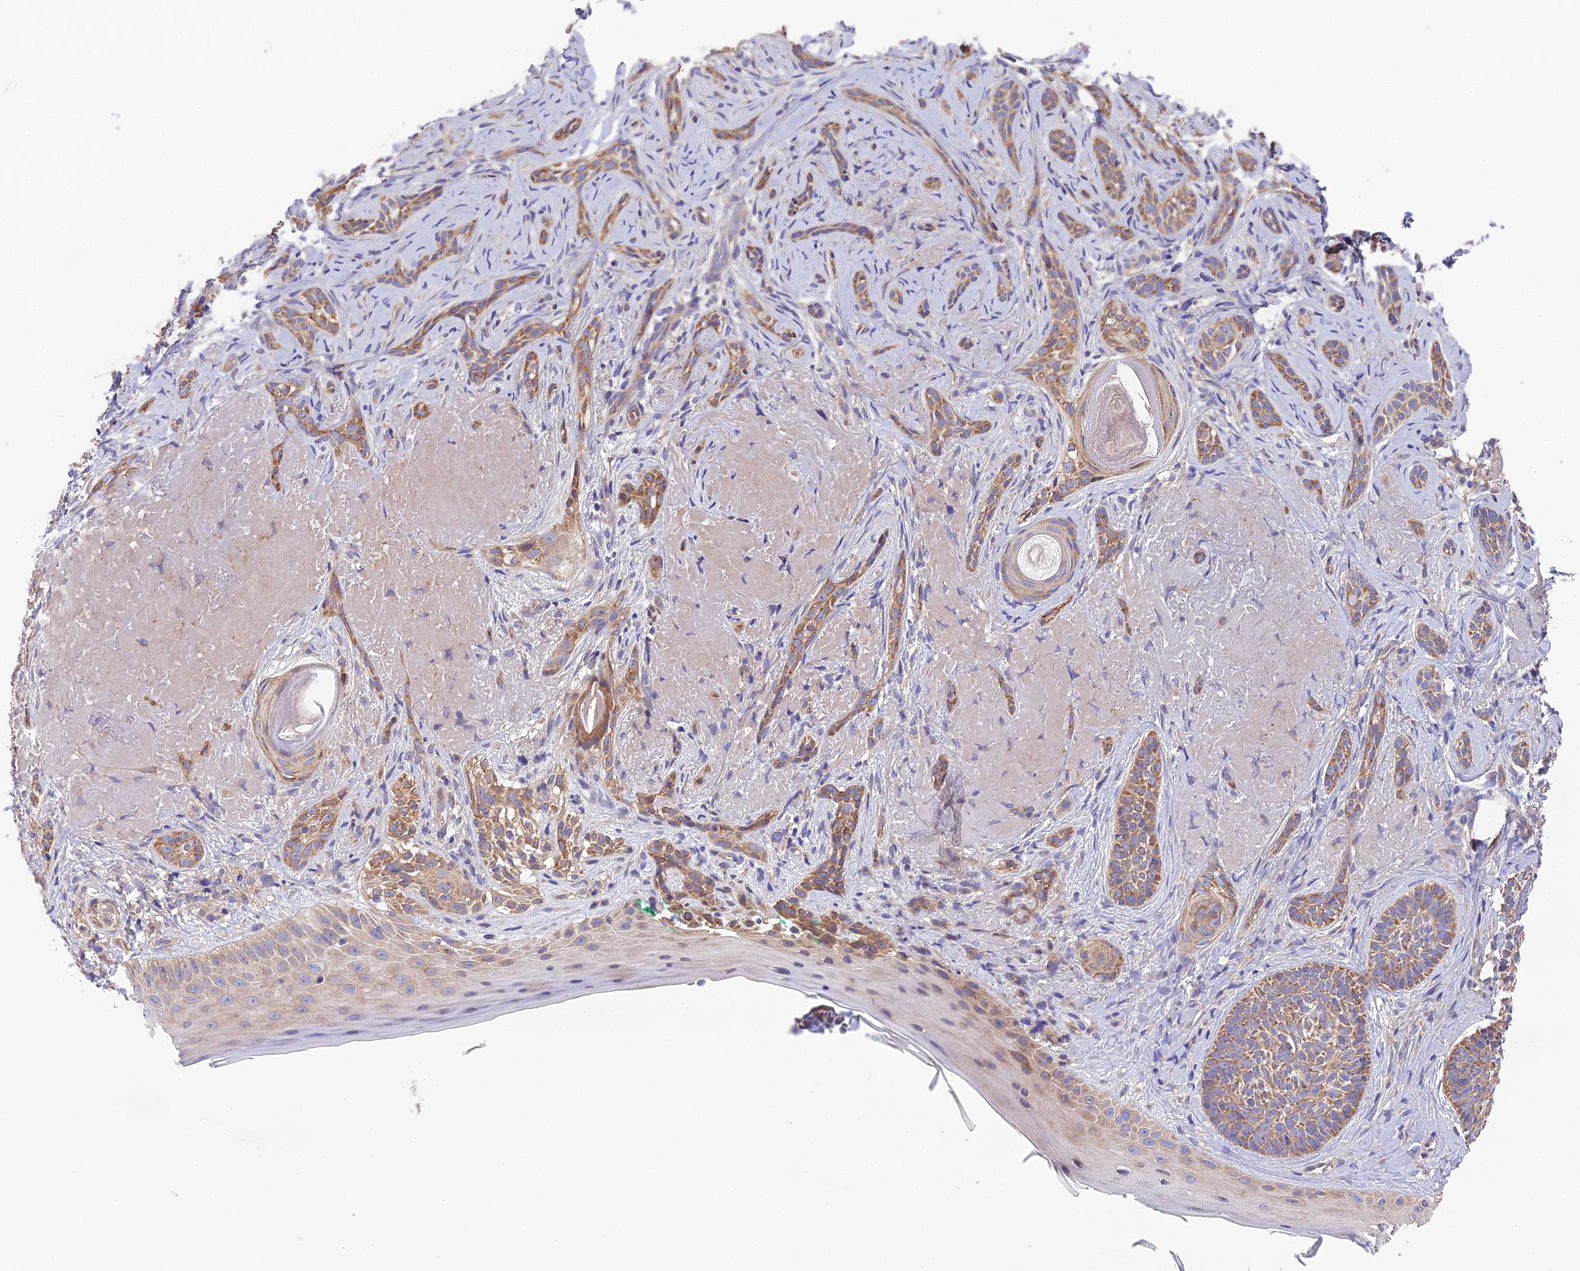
{"staining": {"intensity": "moderate", "quantity": ">75%", "location": "cytoplasmic/membranous"}, "tissue": "skin cancer", "cell_type": "Tumor cells", "image_type": "cancer", "snomed": [{"axis": "morphology", "description": "Basal cell carcinoma"}, {"axis": "topography", "description": "Skin"}], "caption": "IHC micrograph of neoplastic tissue: skin cancer (basal cell carcinoma) stained using immunohistochemistry (IHC) demonstrates medium levels of moderate protein expression localized specifically in the cytoplasmic/membranous of tumor cells, appearing as a cytoplasmic/membranous brown color.", "gene": "BLOC1S4", "patient": {"sex": "male", "age": 71}}